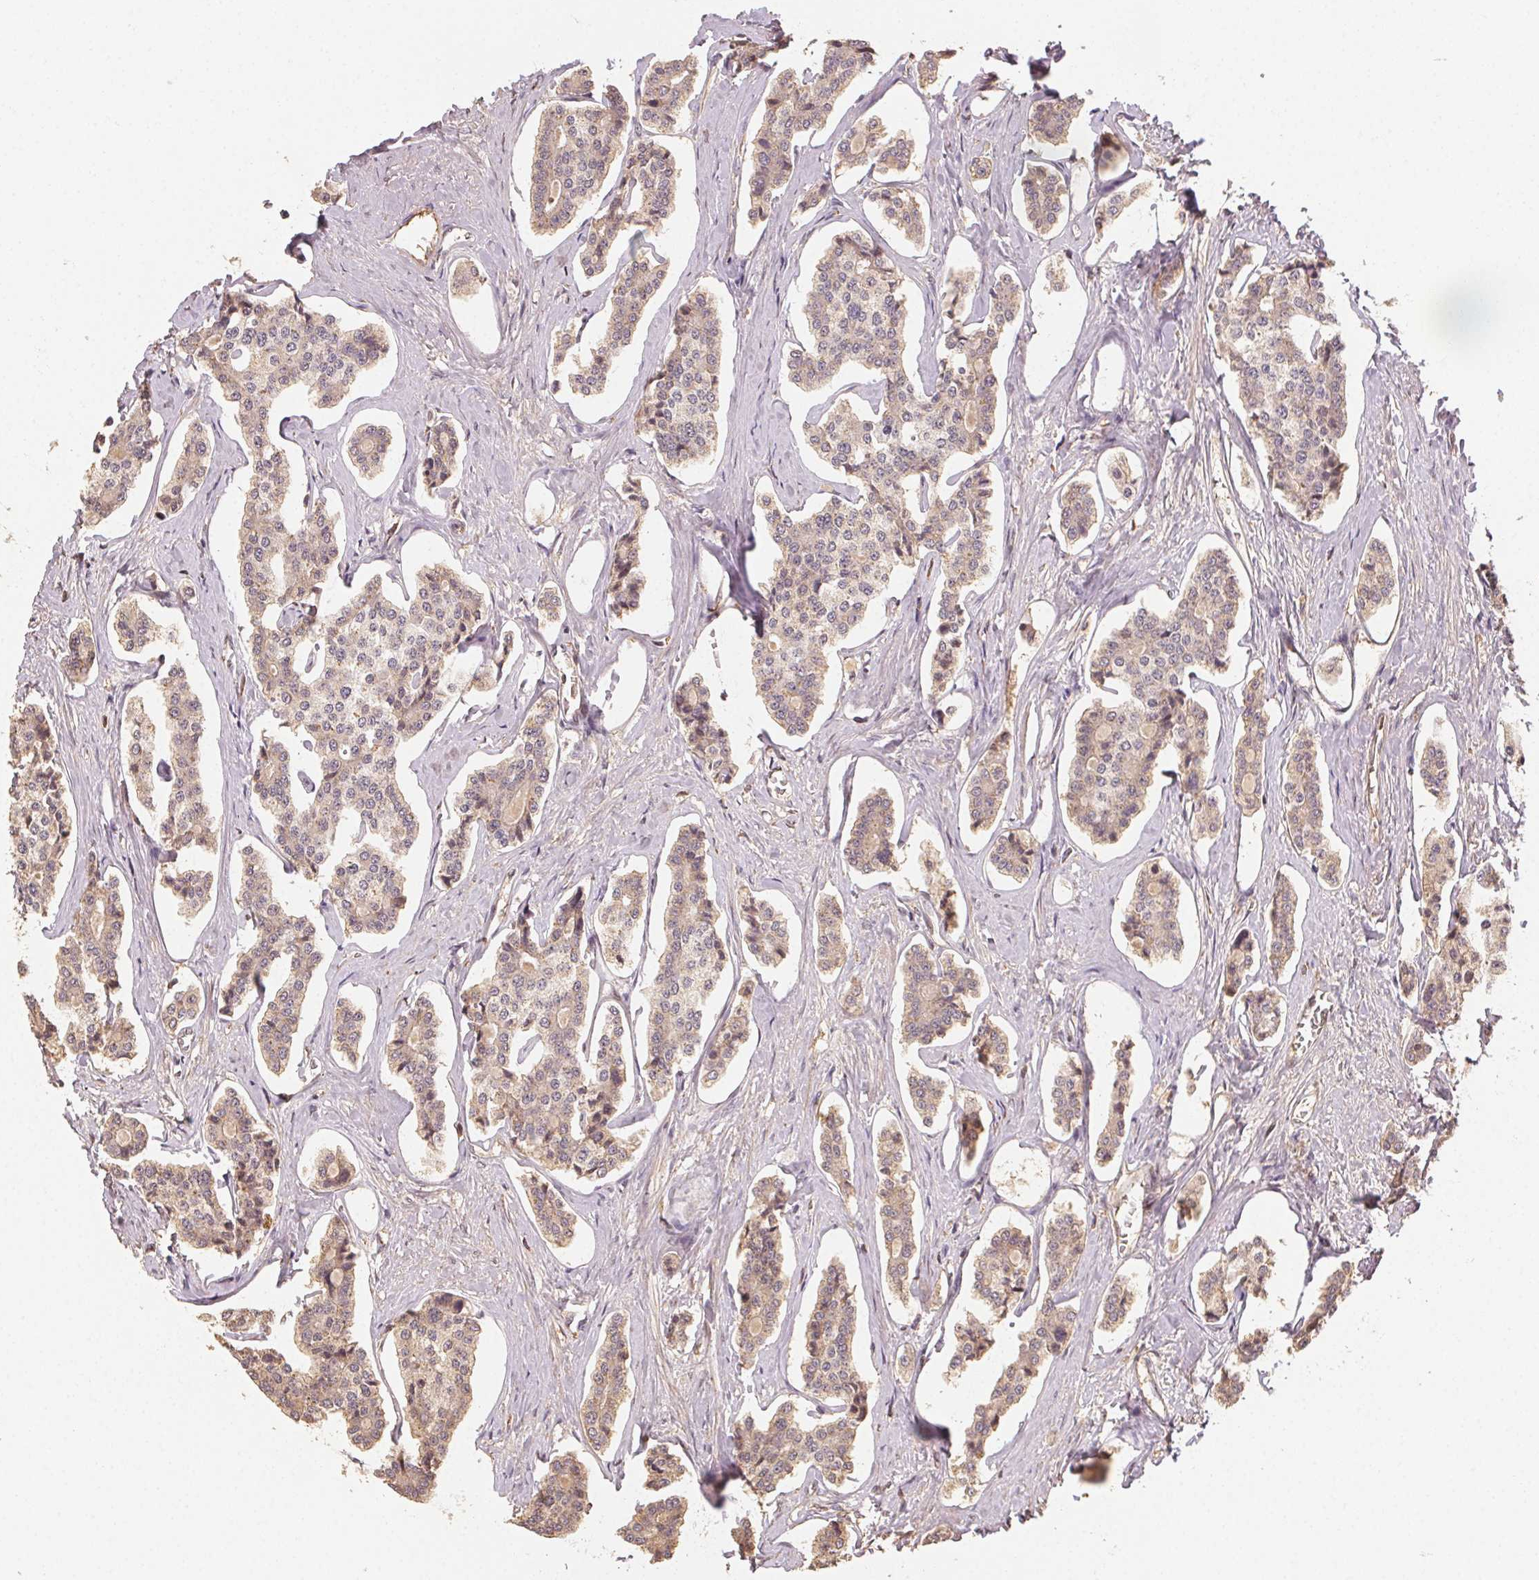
{"staining": {"intensity": "weak", "quantity": "25%-75%", "location": "cytoplasmic/membranous"}, "tissue": "carcinoid", "cell_type": "Tumor cells", "image_type": "cancer", "snomed": [{"axis": "morphology", "description": "Carcinoid, malignant, NOS"}, {"axis": "topography", "description": "Small intestine"}], "caption": "DAB (3,3'-diaminobenzidine) immunohistochemical staining of human malignant carcinoid exhibits weak cytoplasmic/membranous protein staining in approximately 25%-75% of tumor cells.", "gene": "RALA", "patient": {"sex": "female", "age": 65}}